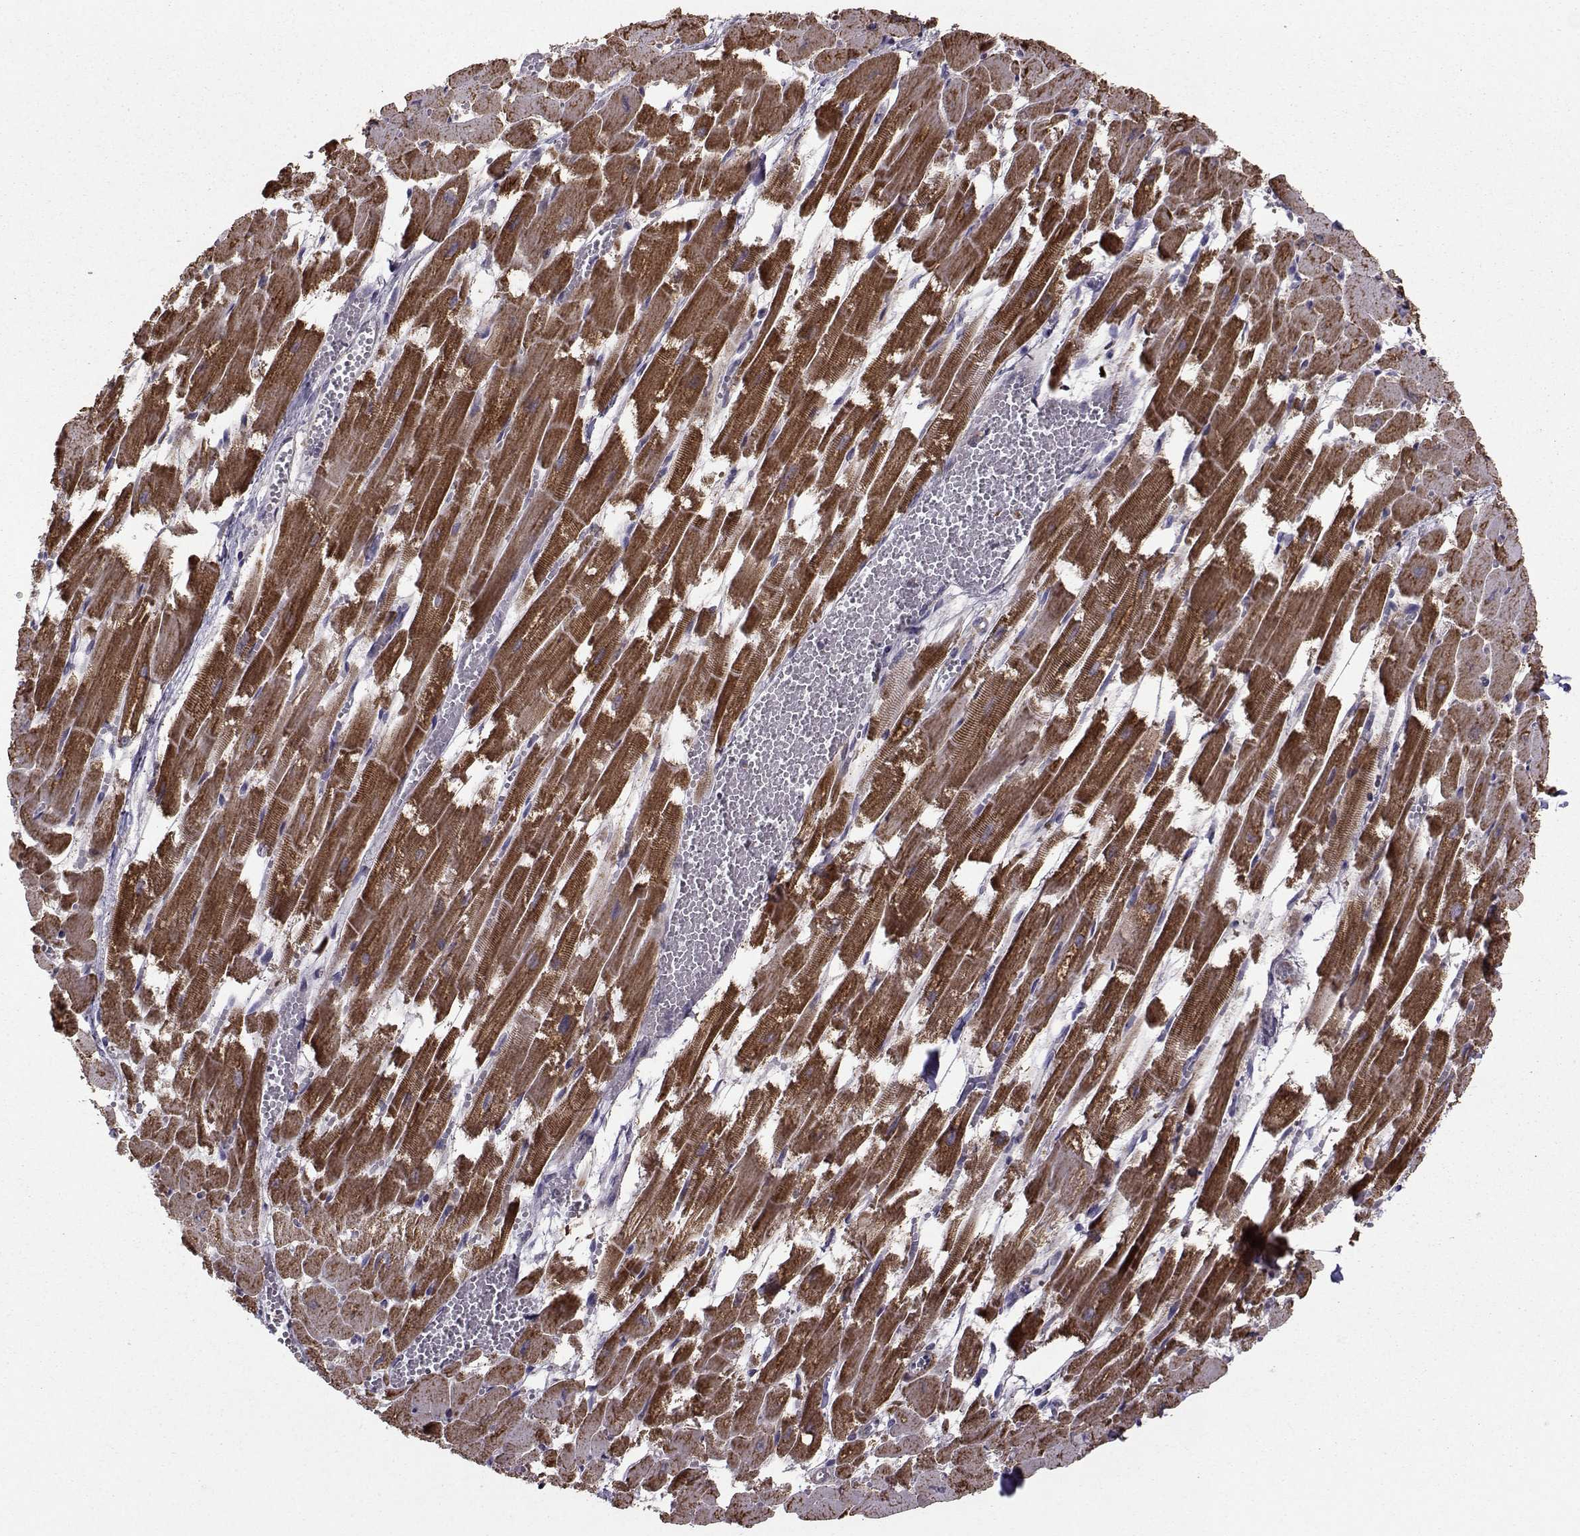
{"staining": {"intensity": "strong", "quantity": ">75%", "location": "cytoplasmic/membranous"}, "tissue": "heart muscle", "cell_type": "Cardiomyocytes", "image_type": "normal", "snomed": [{"axis": "morphology", "description": "Normal tissue, NOS"}, {"axis": "topography", "description": "Heart"}], "caption": "Immunohistochemical staining of unremarkable human heart muscle displays >75% levels of strong cytoplasmic/membranous protein expression in approximately >75% of cardiomyocytes. The staining is performed using DAB brown chromogen to label protein expression. The nuclei are counter-stained blue using hematoxylin.", "gene": "NECAB3", "patient": {"sex": "female", "age": 52}}